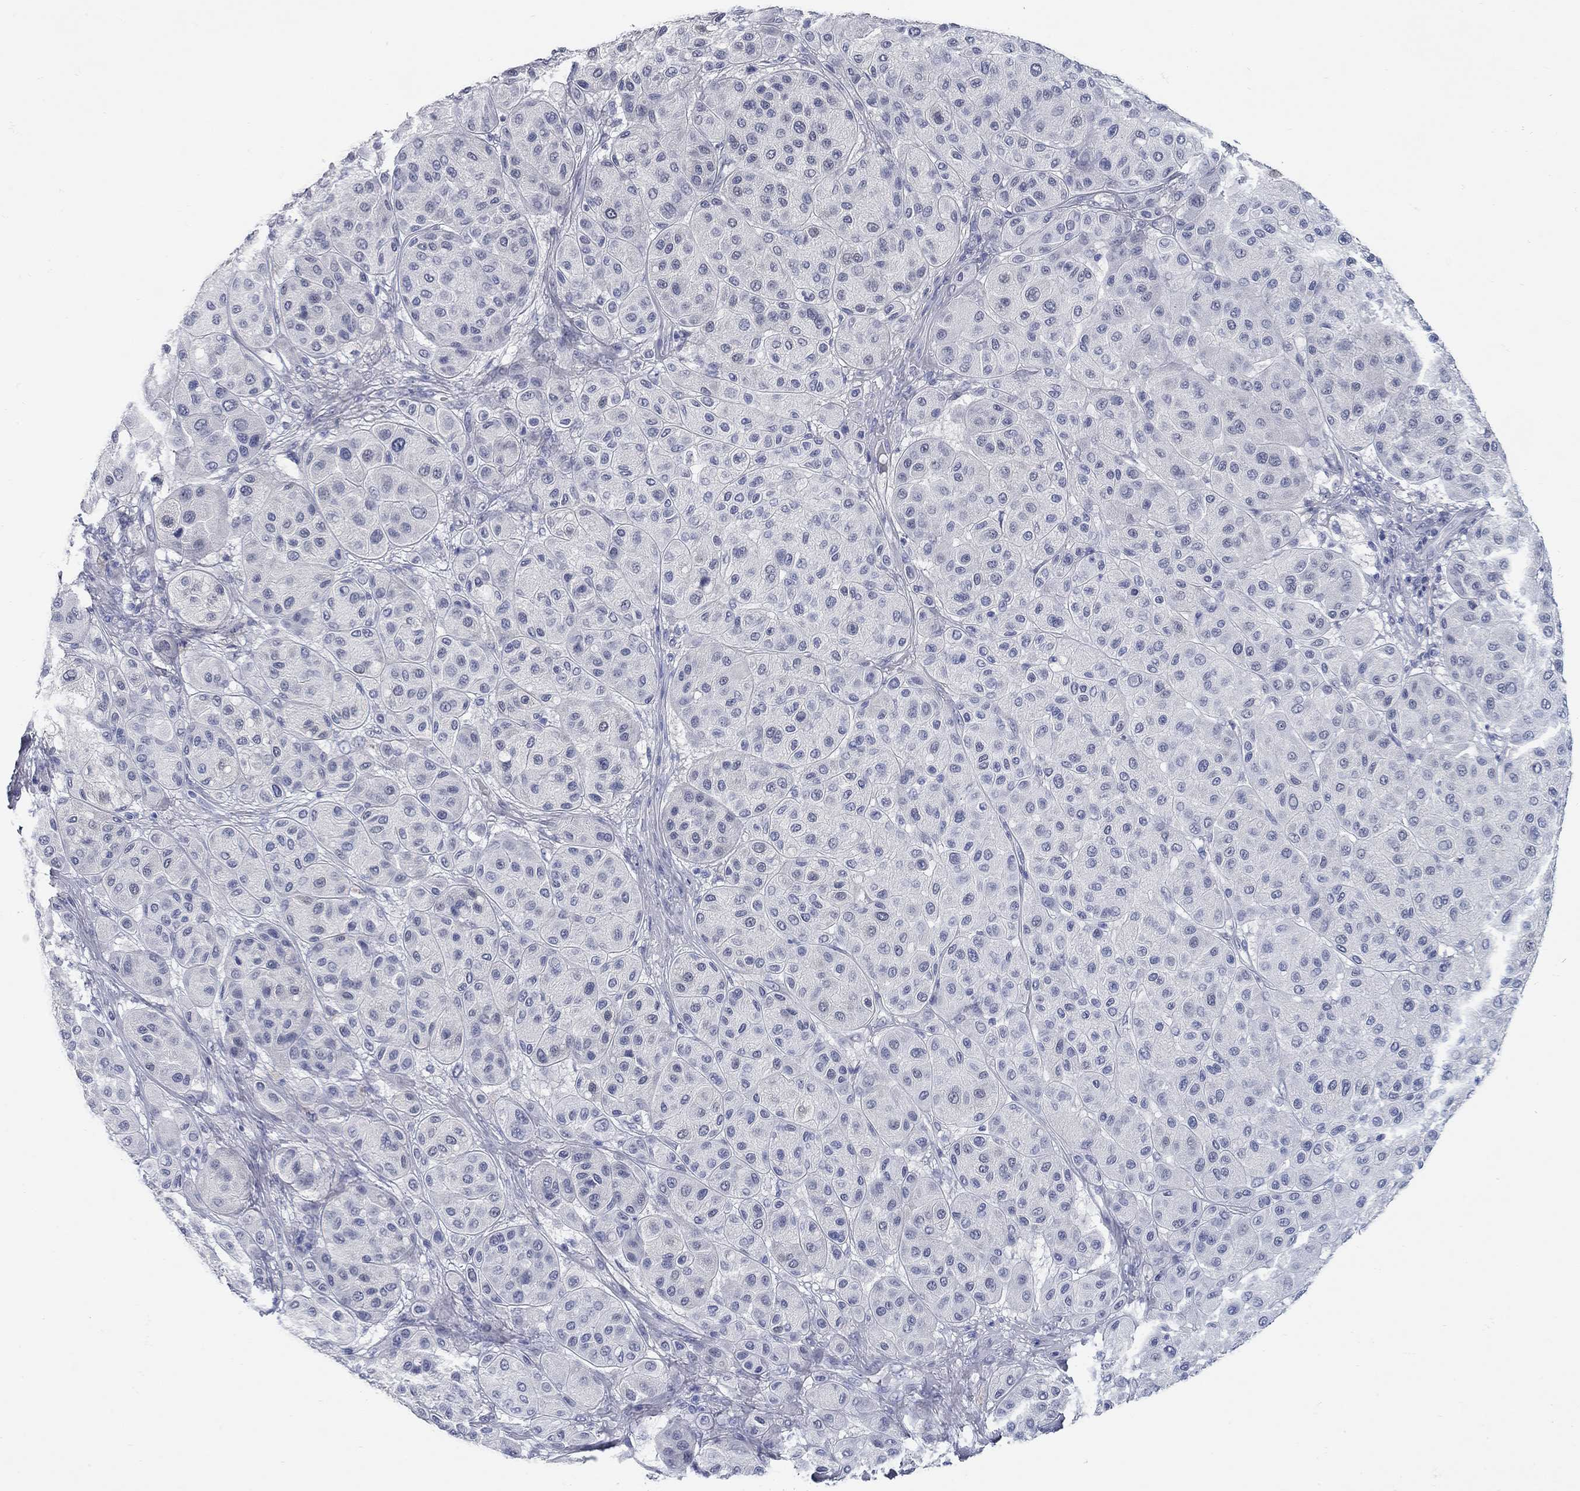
{"staining": {"intensity": "negative", "quantity": "none", "location": "none"}, "tissue": "melanoma", "cell_type": "Tumor cells", "image_type": "cancer", "snomed": [{"axis": "morphology", "description": "Malignant melanoma, Metastatic site"}, {"axis": "topography", "description": "Smooth muscle"}], "caption": "This is an IHC photomicrograph of melanoma. There is no positivity in tumor cells.", "gene": "WASF3", "patient": {"sex": "male", "age": 41}}